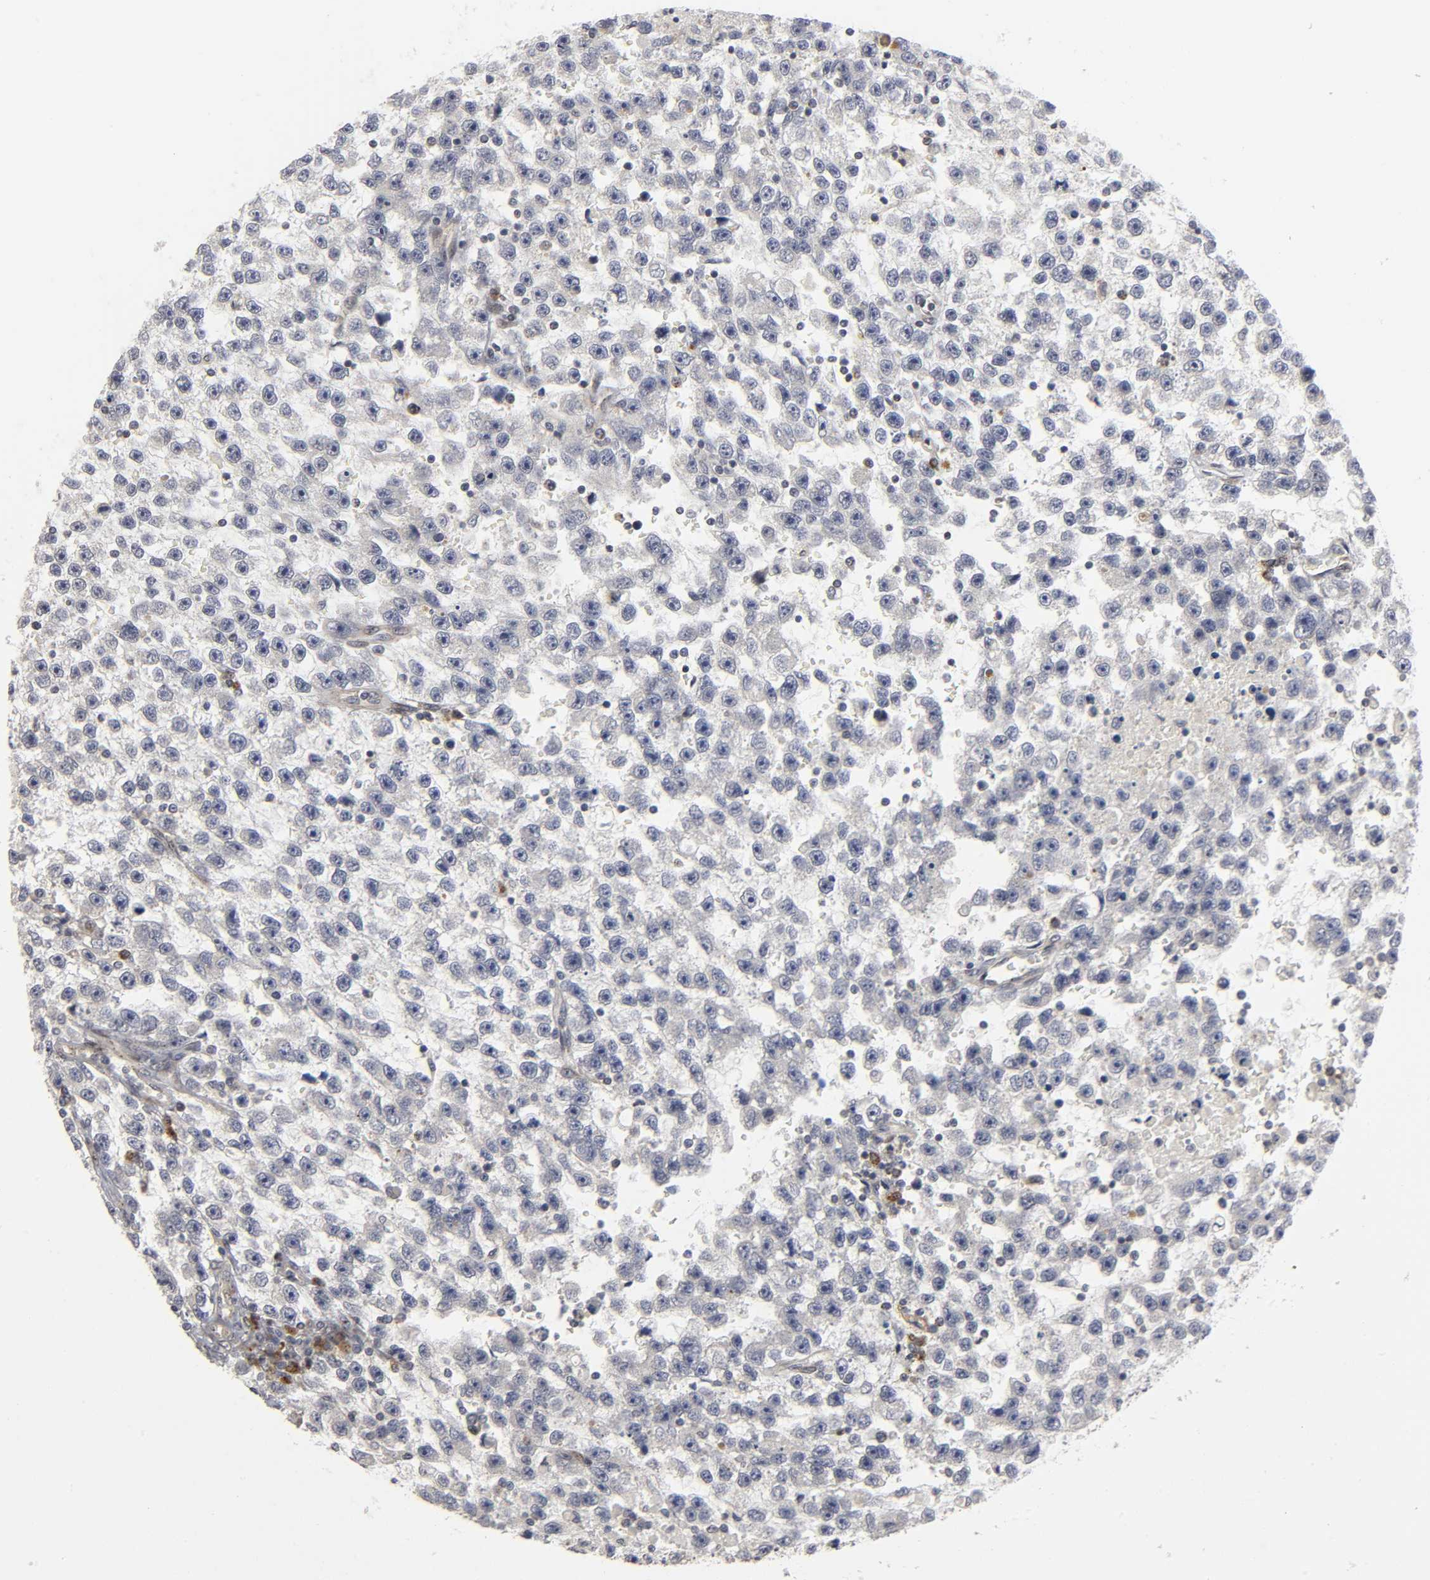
{"staining": {"intensity": "negative", "quantity": "none", "location": "none"}, "tissue": "testis cancer", "cell_type": "Tumor cells", "image_type": "cancer", "snomed": [{"axis": "morphology", "description": "Seminoma, NOS"}, {"axis": "topography", "description": "Testis"}], "caption": "IHC photomicrograph of neoplastic tissue: testis seminoma stained with DAB (3,3'-diaminobenzidine) demonstrates no significant protein positivity in tumor cells.", "gene": "ASB6", "patient": {"sex": "male", "age": 33}}